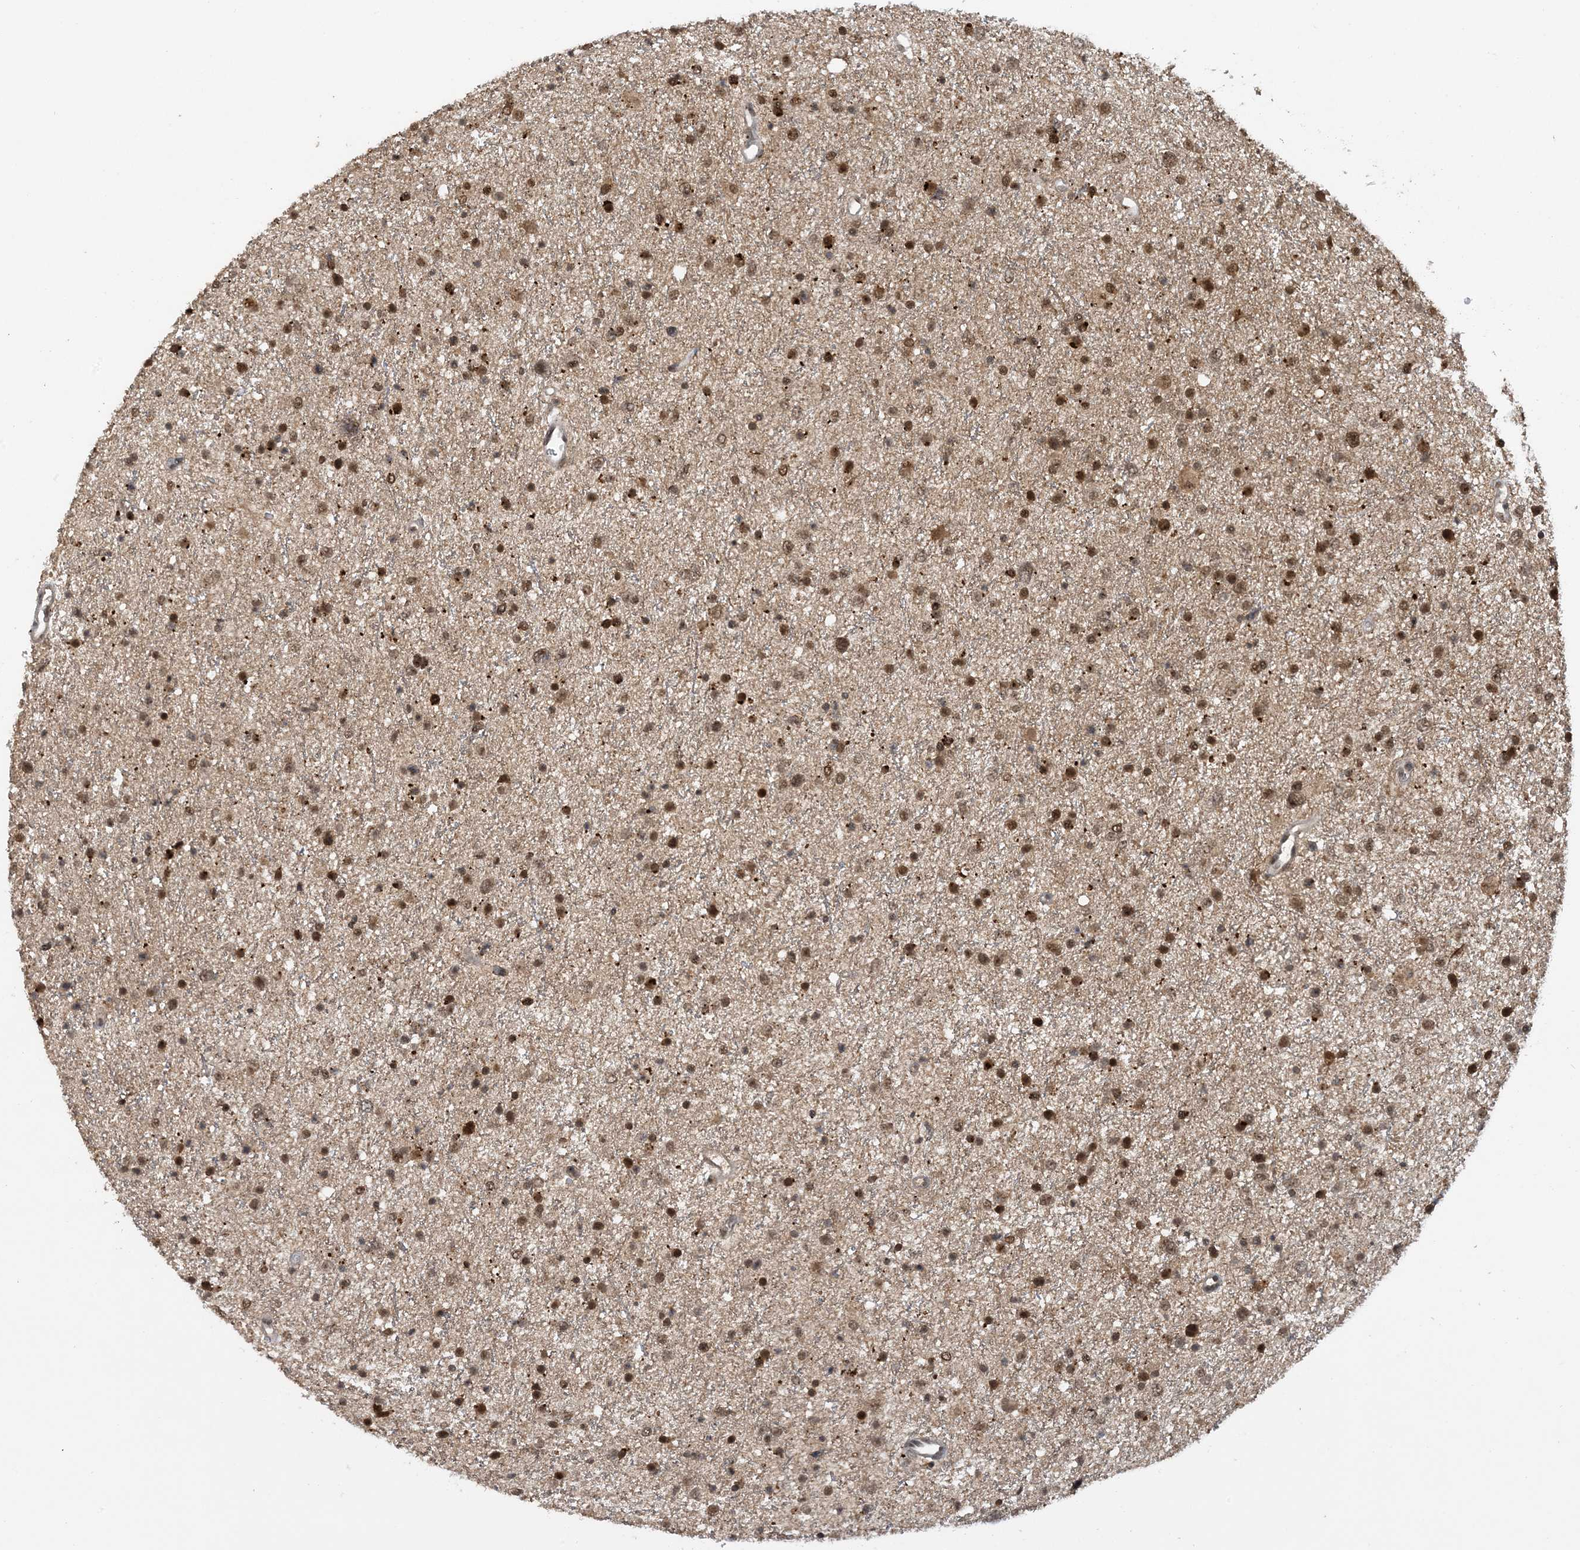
{"staining": {"intensity": "strong", "quantity": ">75%", "location": "nuclear"}, "tissue": "glioma", "cell_type": "Tumor cells", "image_type": "cancer", "snomed": [{"axis": "morphology", "description": "Glioma, malignant, Low grade"}, {"axis": "topography", "description": "Brain"}], "caption": "Glioma stained with DAB IHC demonstrates high levels of strong nuclear expression in approximately >75% of tumor cells.", "gene": "ACYP2", "patient": {"sex": "female", "age": 37}}